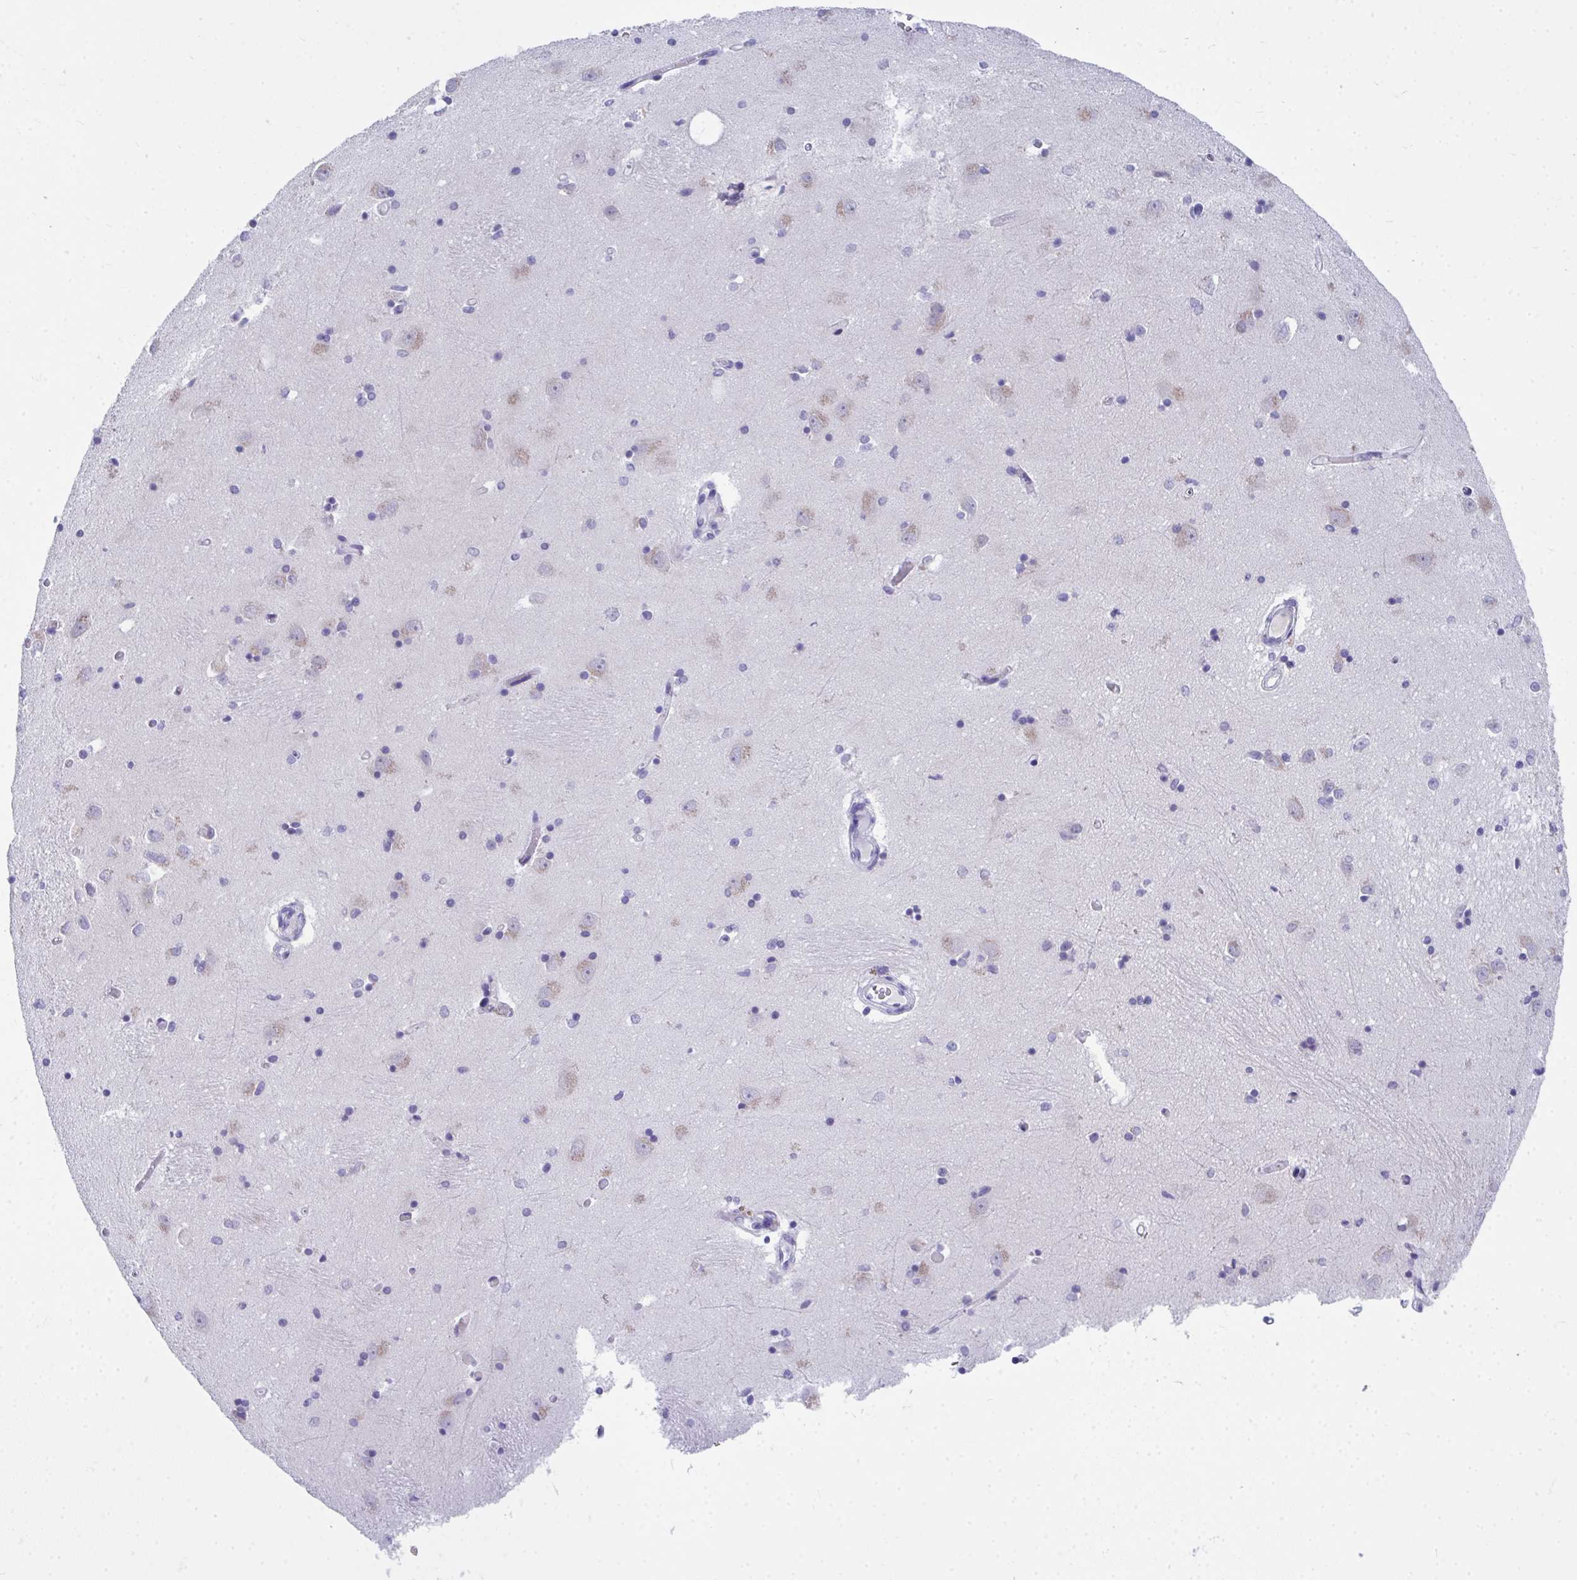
{"staining": {"intensity": "negative", "quantity": "none", "location": "none"}, "tissue": "caudate", "cell_type": "Glial cells", "image_type": "normal", "snomed": [{"axis": "morphology", "description": "Normal tissue, NOS"}, {"axis": "topography", "description": "Lateral ventricle wall"}, {"axis": "topography", "description": "Hippocampus"}], "caption": "The IHC image has no significant positivity in glial cells of caudate.", "gene": "COA5", "patient": {"sex": "female", "age": 63}}